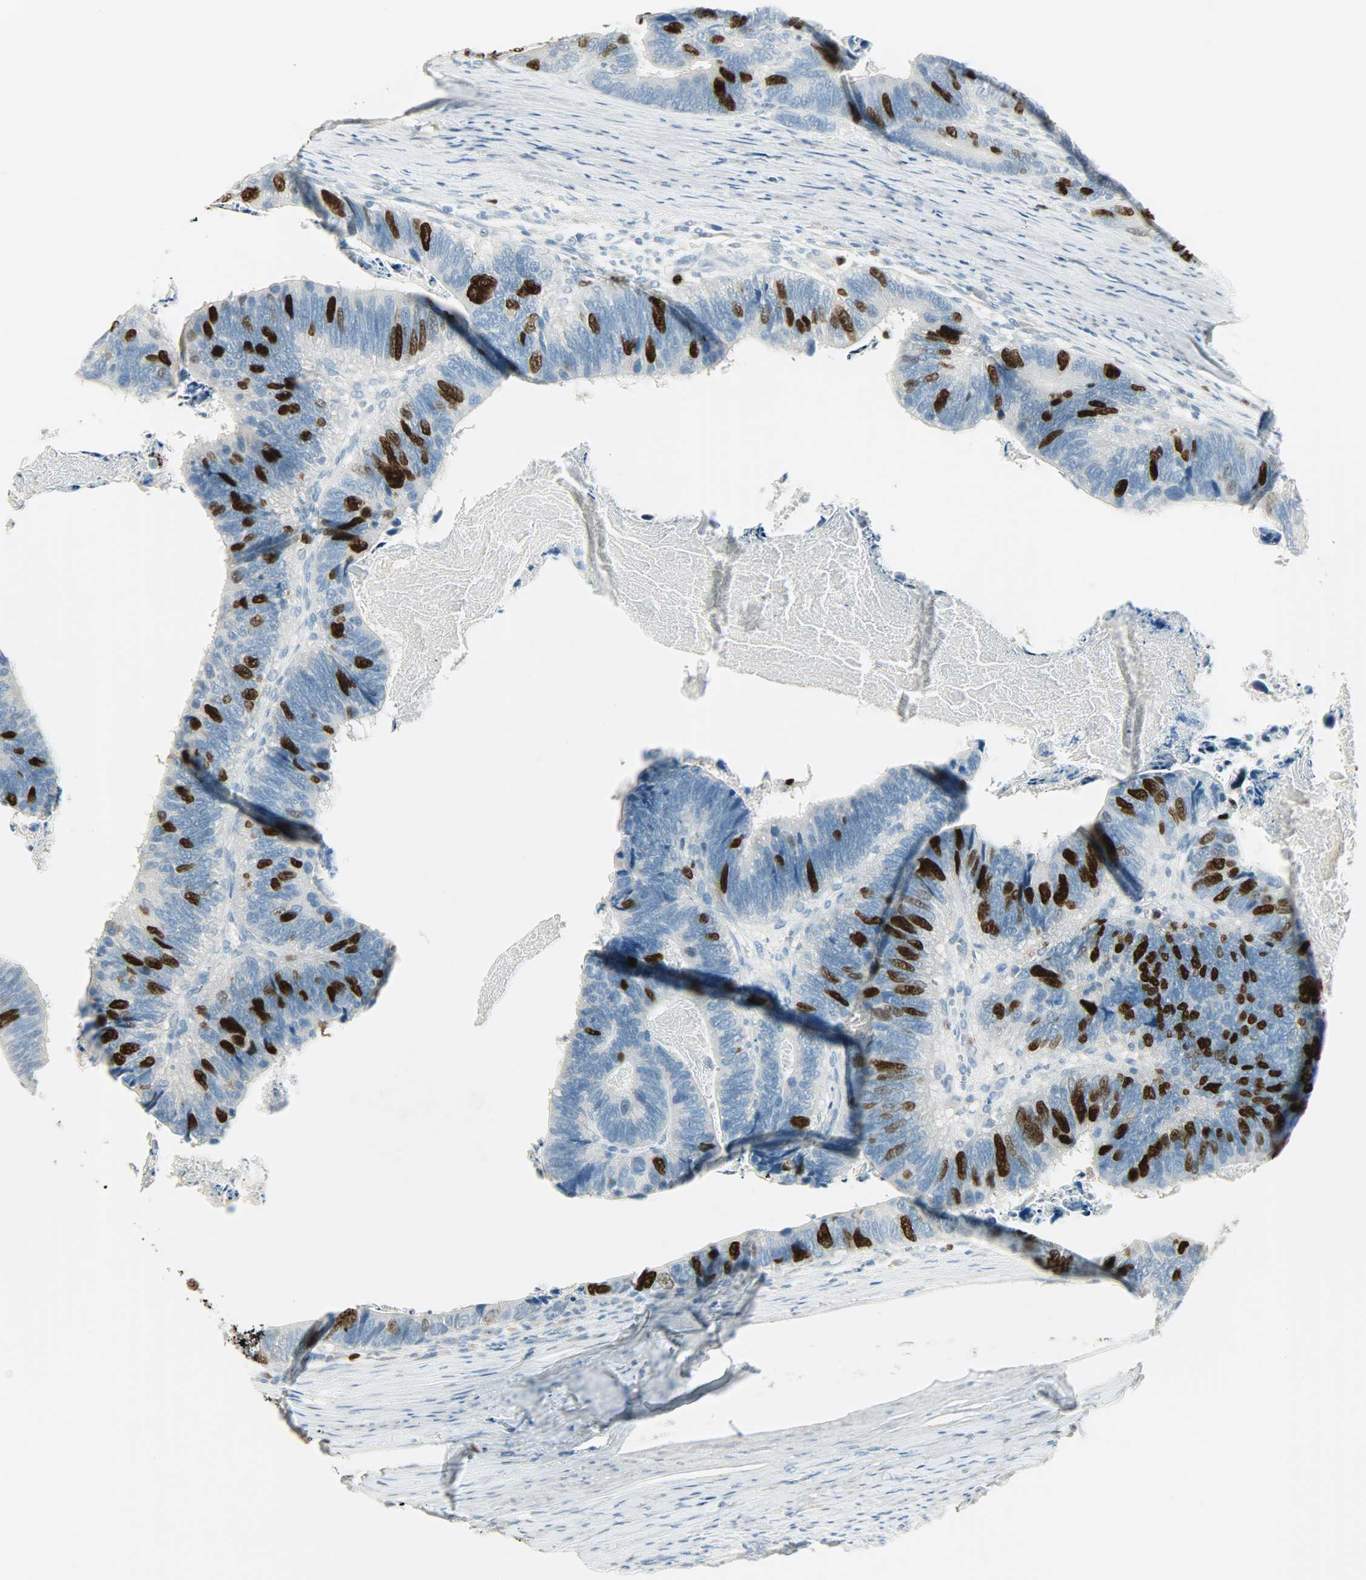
{"staining": {"intensity": "strong", "quantity": "25%-75%", "location": "nuclear"}, "tissue": "colorectal cancer", "cell_type": "Tumor cells", "image_type": "cancer", "snomed": [{"axis": "morphology", "description": "Adenocarcinoma, NOS"}, {"axis": "topography", "description": "Colon"}], "caption": "A brown stain labels strong nuclear positivity of a protein in human colorectal adenocarcinoma tumor cells.", "gene": "TPX2", "patient": {"sex": "male", "age": 72}}